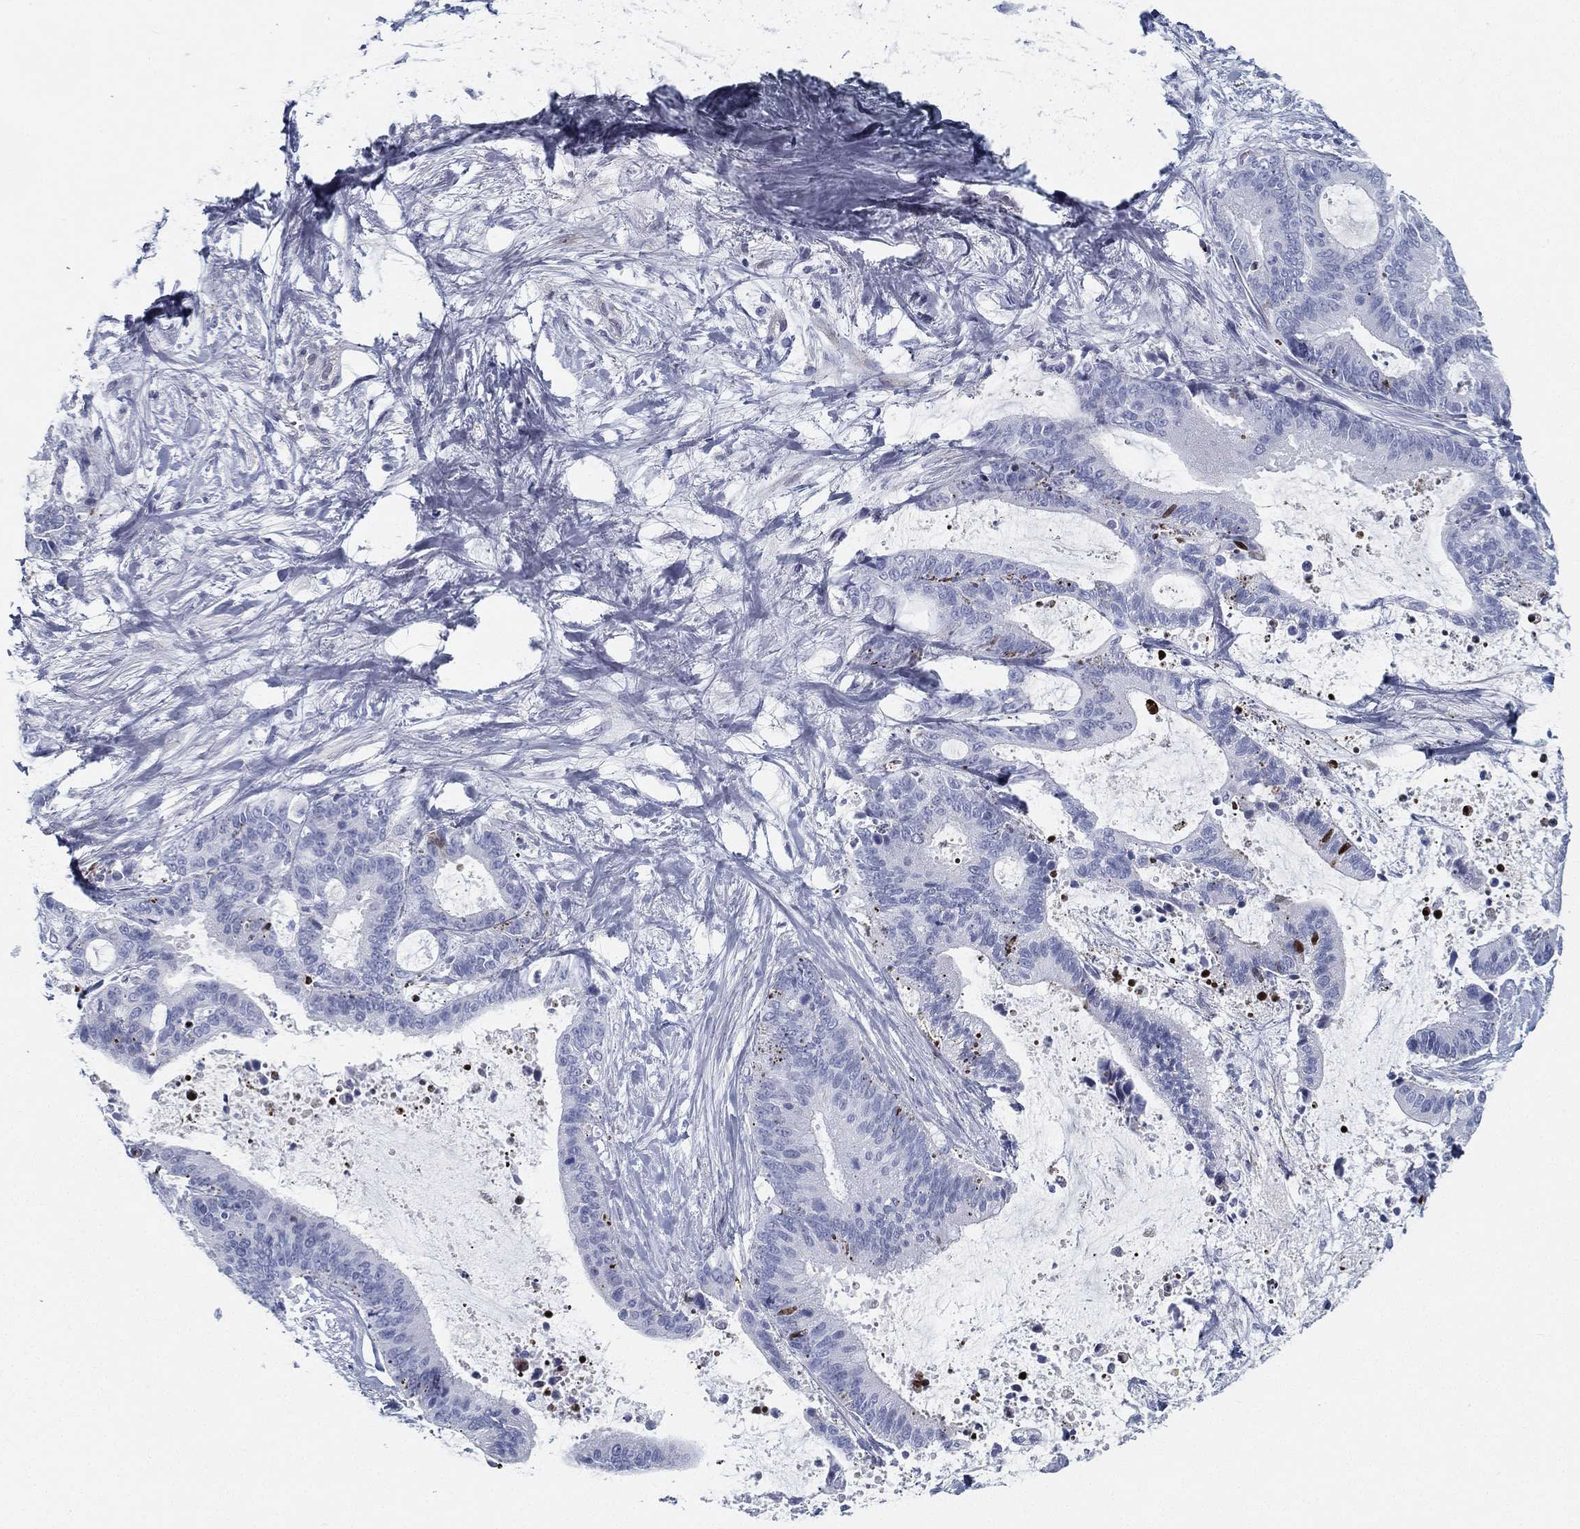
{"staining": {"intensity": "negative", "quantity": "none", "location": "none"}, "tissue": "liver cancer", "cell_type": "Tumor cells", "image_type": "cancer", "snomed": [{"axis": "morphology", "description": "Cholangiocarcinoma"}, {"axis": "topography", "description": "Liver"}], "caption": "Image shows no significant protein staining in tumor cells of liver cancer.", "gene": "SPPL2C", "patient": {"sex": "female", "age": 73}}